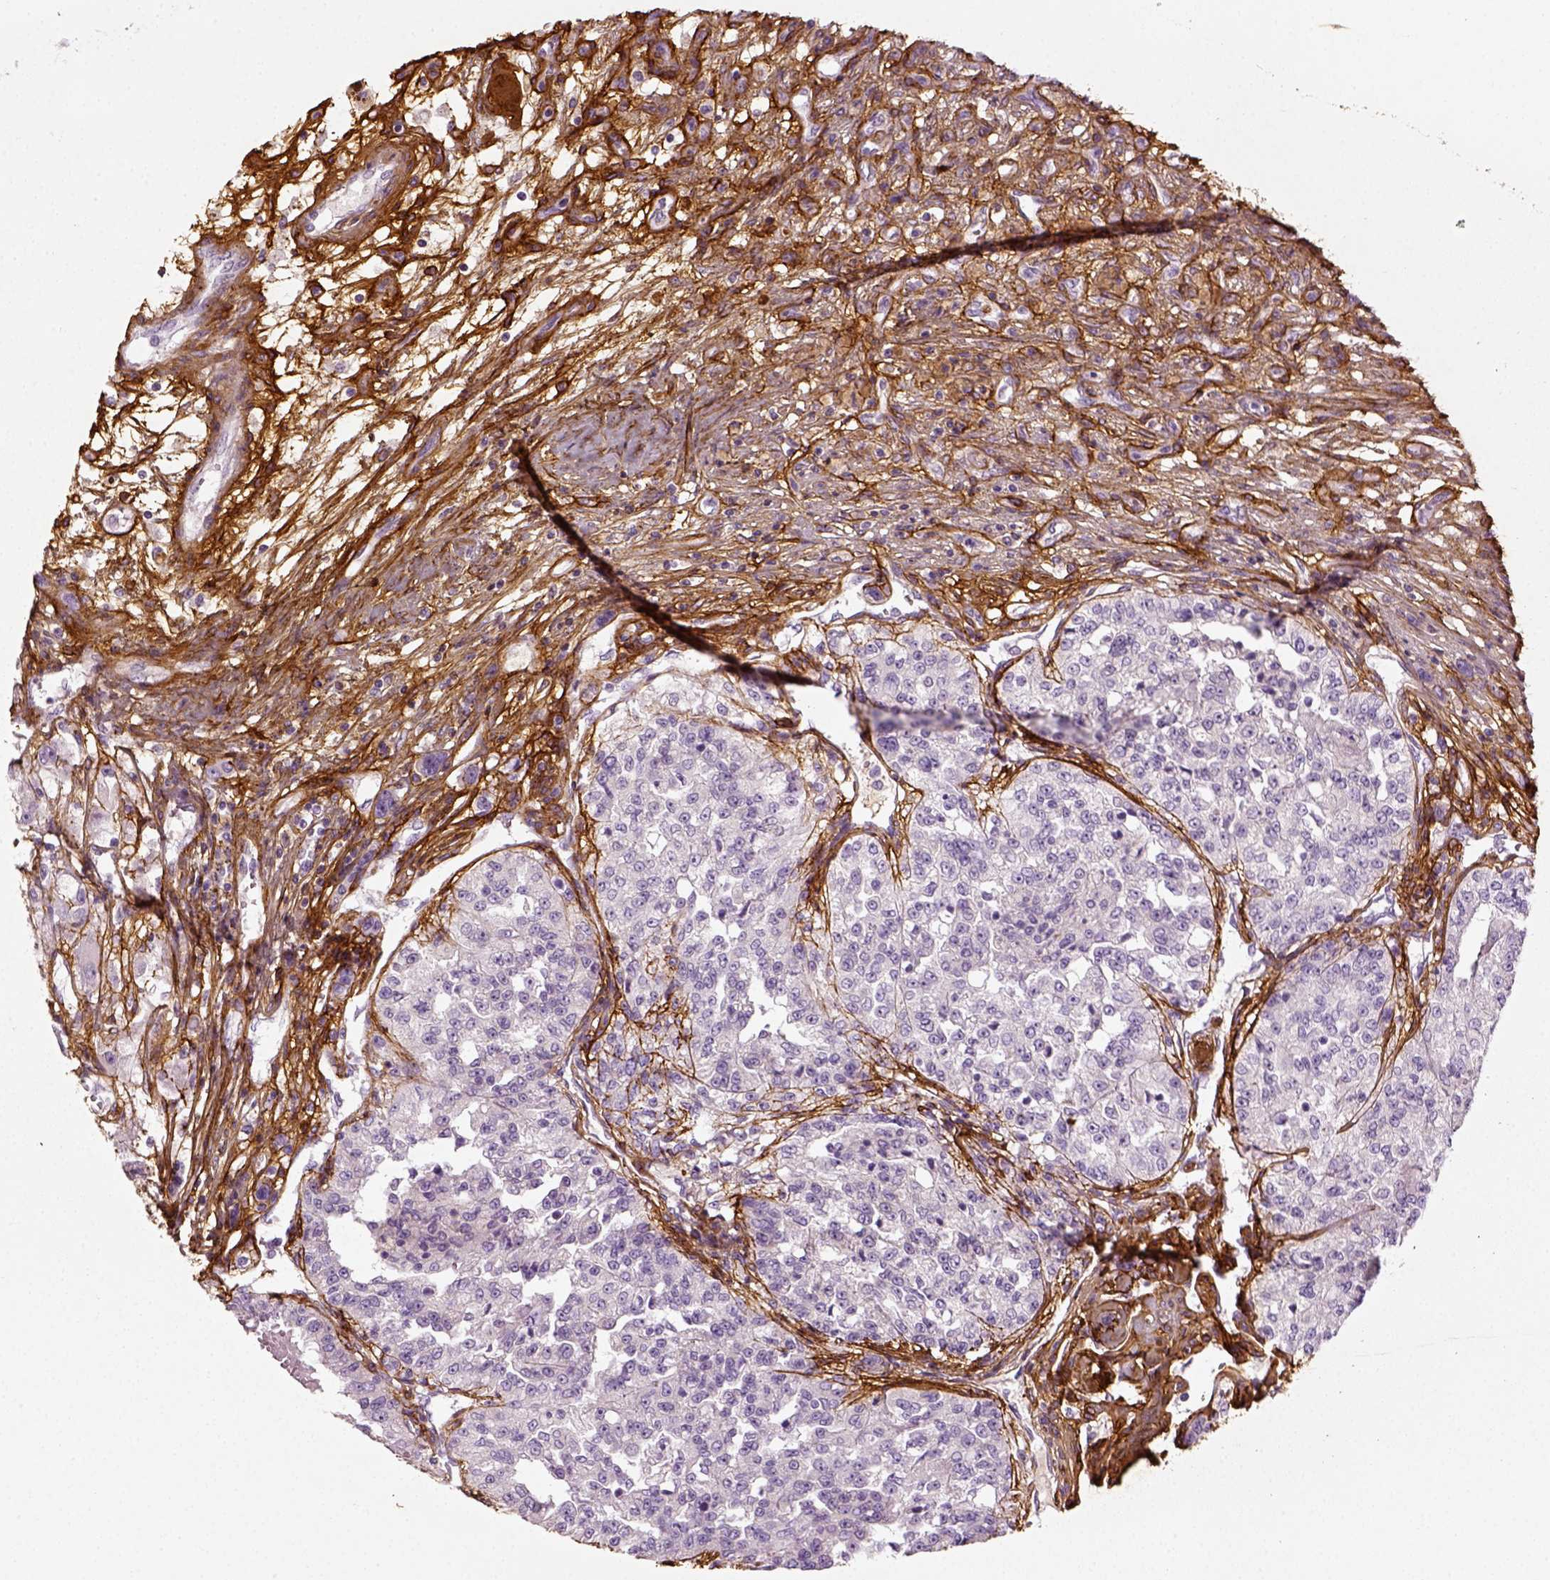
{"staining": {"intensity": "negative", "quantity": "none", "location": "none"}, "tissue": "renal cancer", "cell_type": "Tumor cells", "image_type": "cancer", "snomed": [{"axis": "morphology", "description": "Adenocarcinoma, NOS"}, {"axis": "topography", "description": "Kidney"}], "caption": "Tumor cells are negative for protein expression in human adenocarcinoma (renal).", "gene": "COL6A2", "patient": {"sex": "female", "age": 63}}